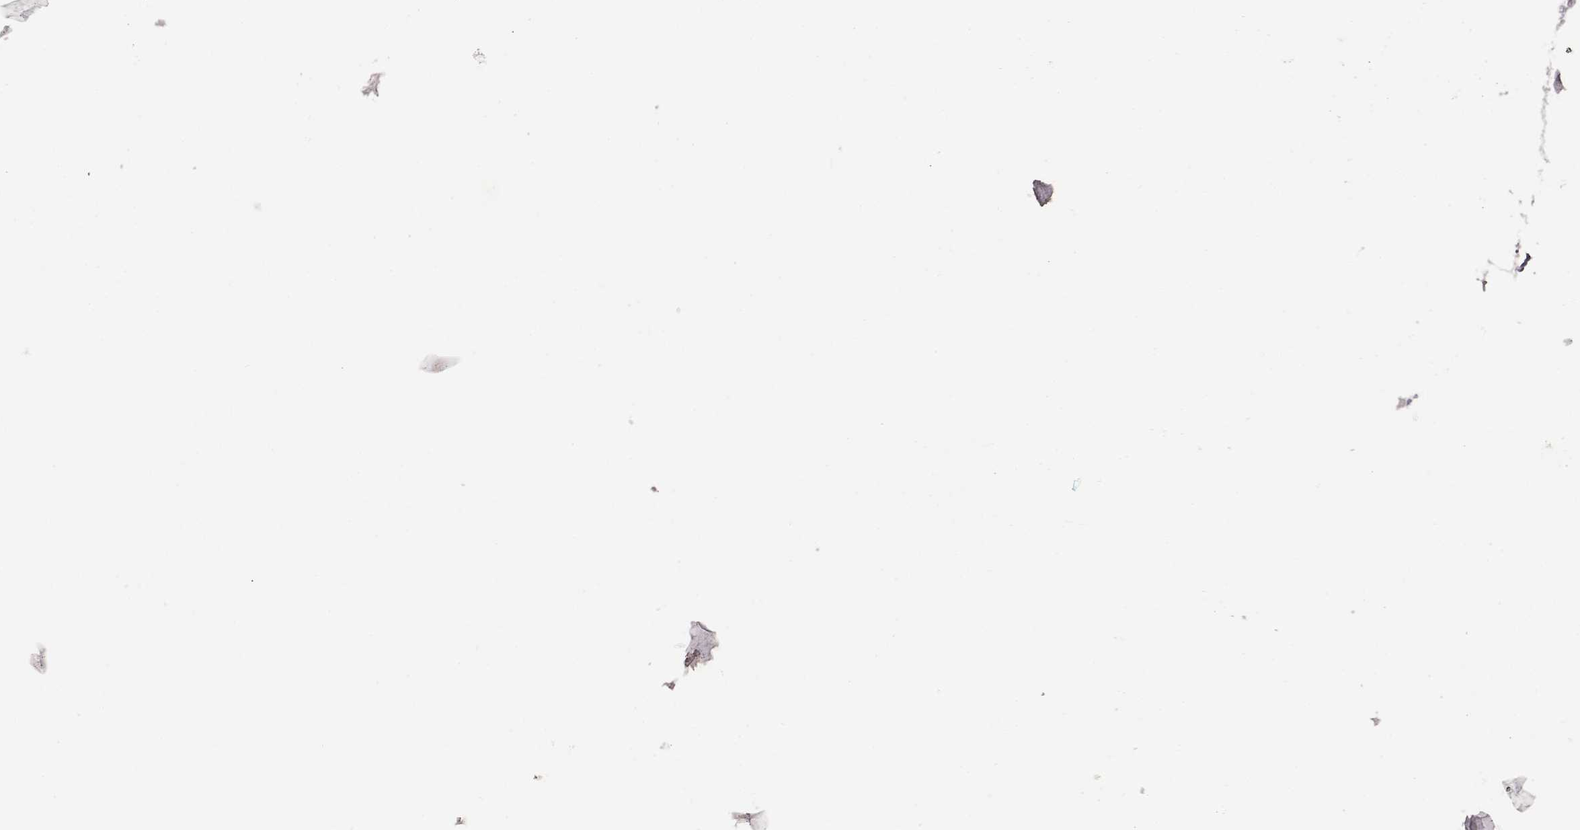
{"staining": {"intensity": "negative", "quantity": "none", "location": "none"}, "tissue": "lymphoma", "cell_type": "Tumor cells", "image_type": "cancer", "snomed": [{"axis": "morphology", "description": "Hodgkin's disease, NOS"}, {"axis": "topography", "description": "Lymph node"}], "caption": "There is no significant staining in tumor cells of Hodgkin's disease.", "gene": "S100B", "patient": {"sex": "male", "age": 70}}